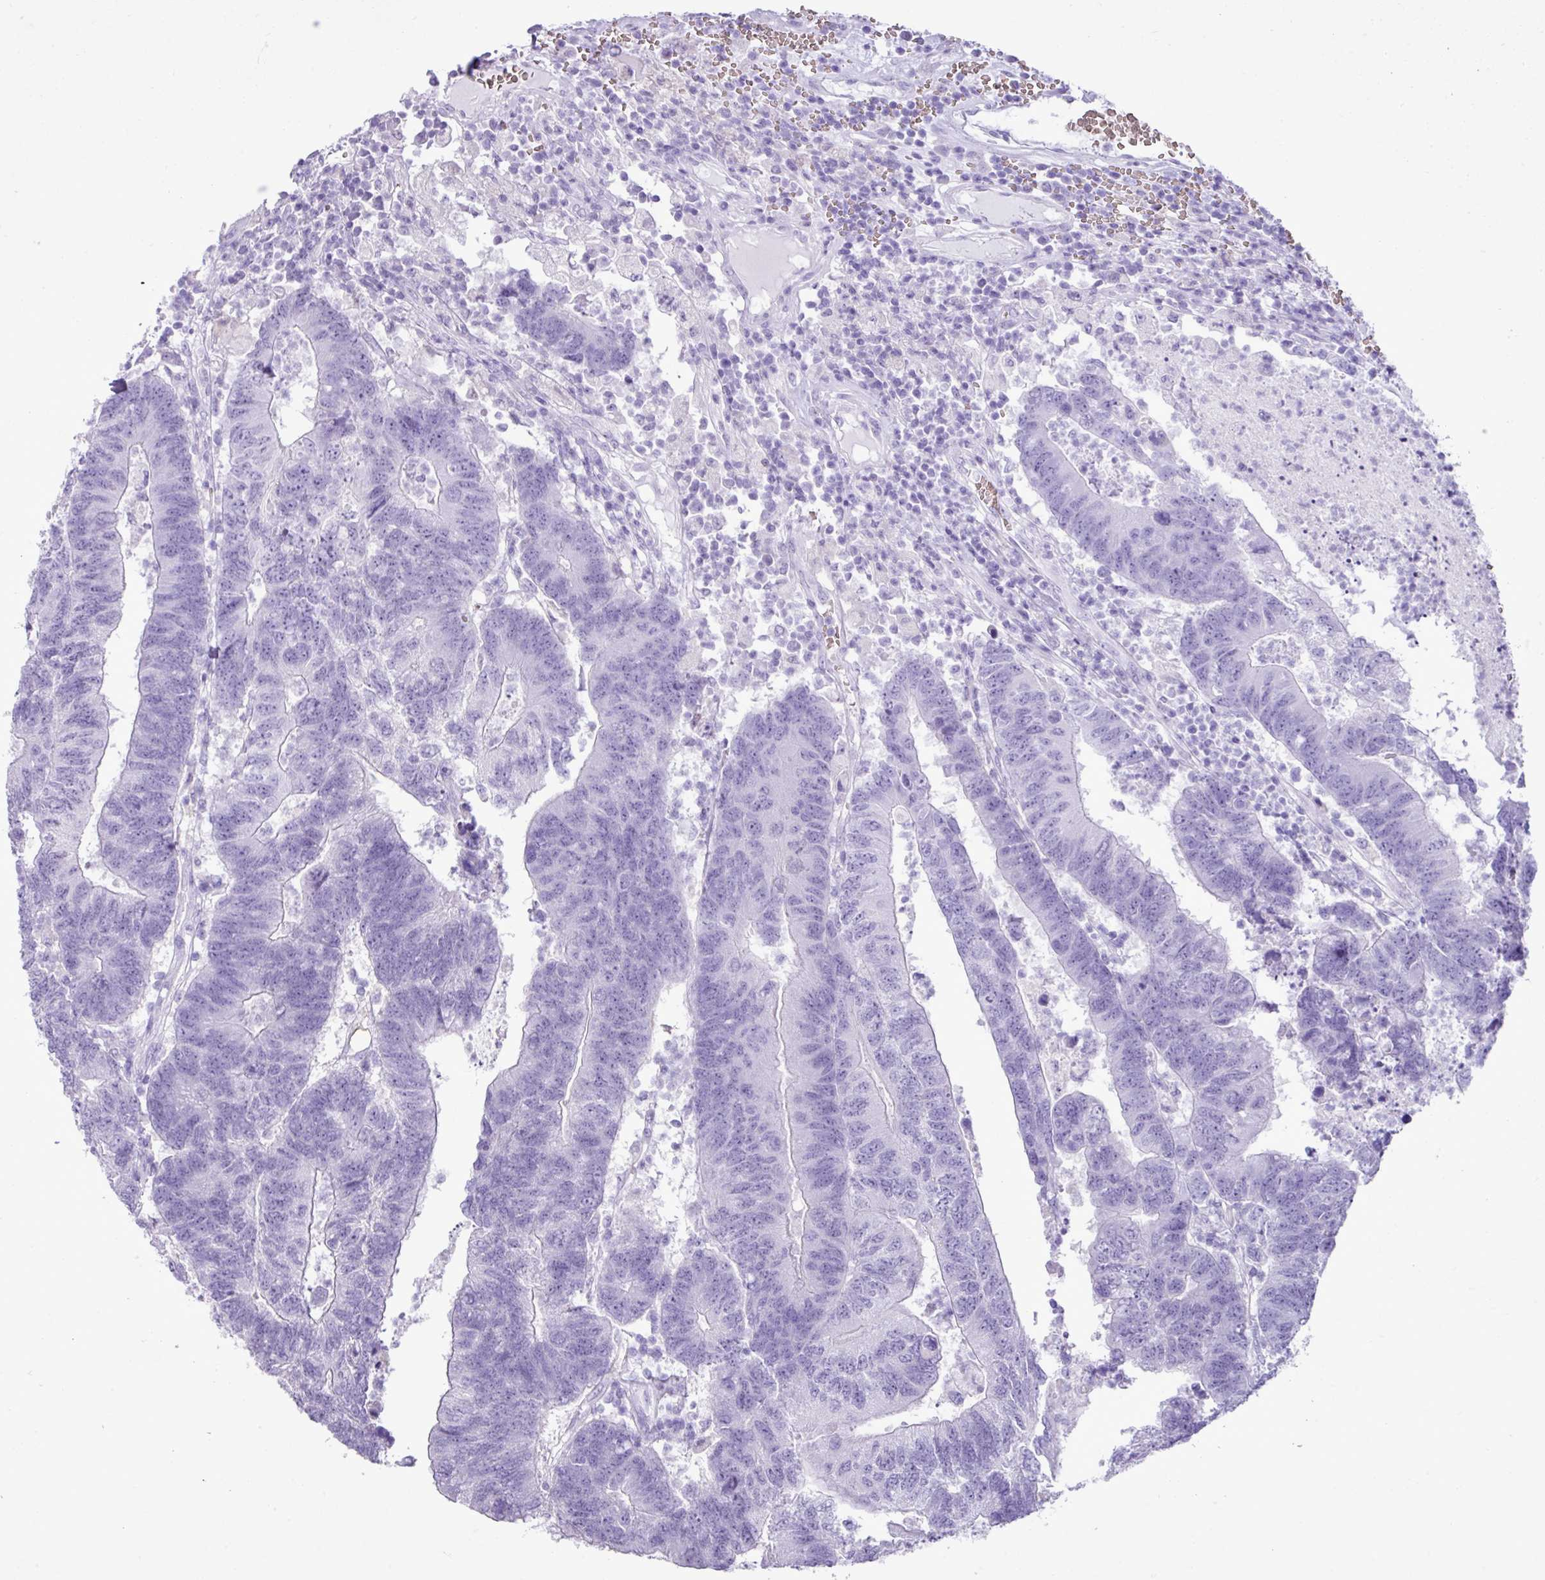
{"staining": {"intensity": "negative", "quantity": "none", "location": "none"}, "tissue": "colorectal cancer", "cell_type": "Tumor cells", "image_type": "cancer", "snomed": [{"axis": "morphology", "description": "Adenocarcinoma, NOS"}, {"axis": "topography", "description": "Colon"}], "caption": "Tumor cells show no significant protein positivity in colorectal cancer (adenocarcinoma). The staining is performed using DAB brown chromogen with nuclei counter-stained in using hematoxylin.", "gene": "ZSCAN5A", "patient": {"sex": "female", "age": 48}}